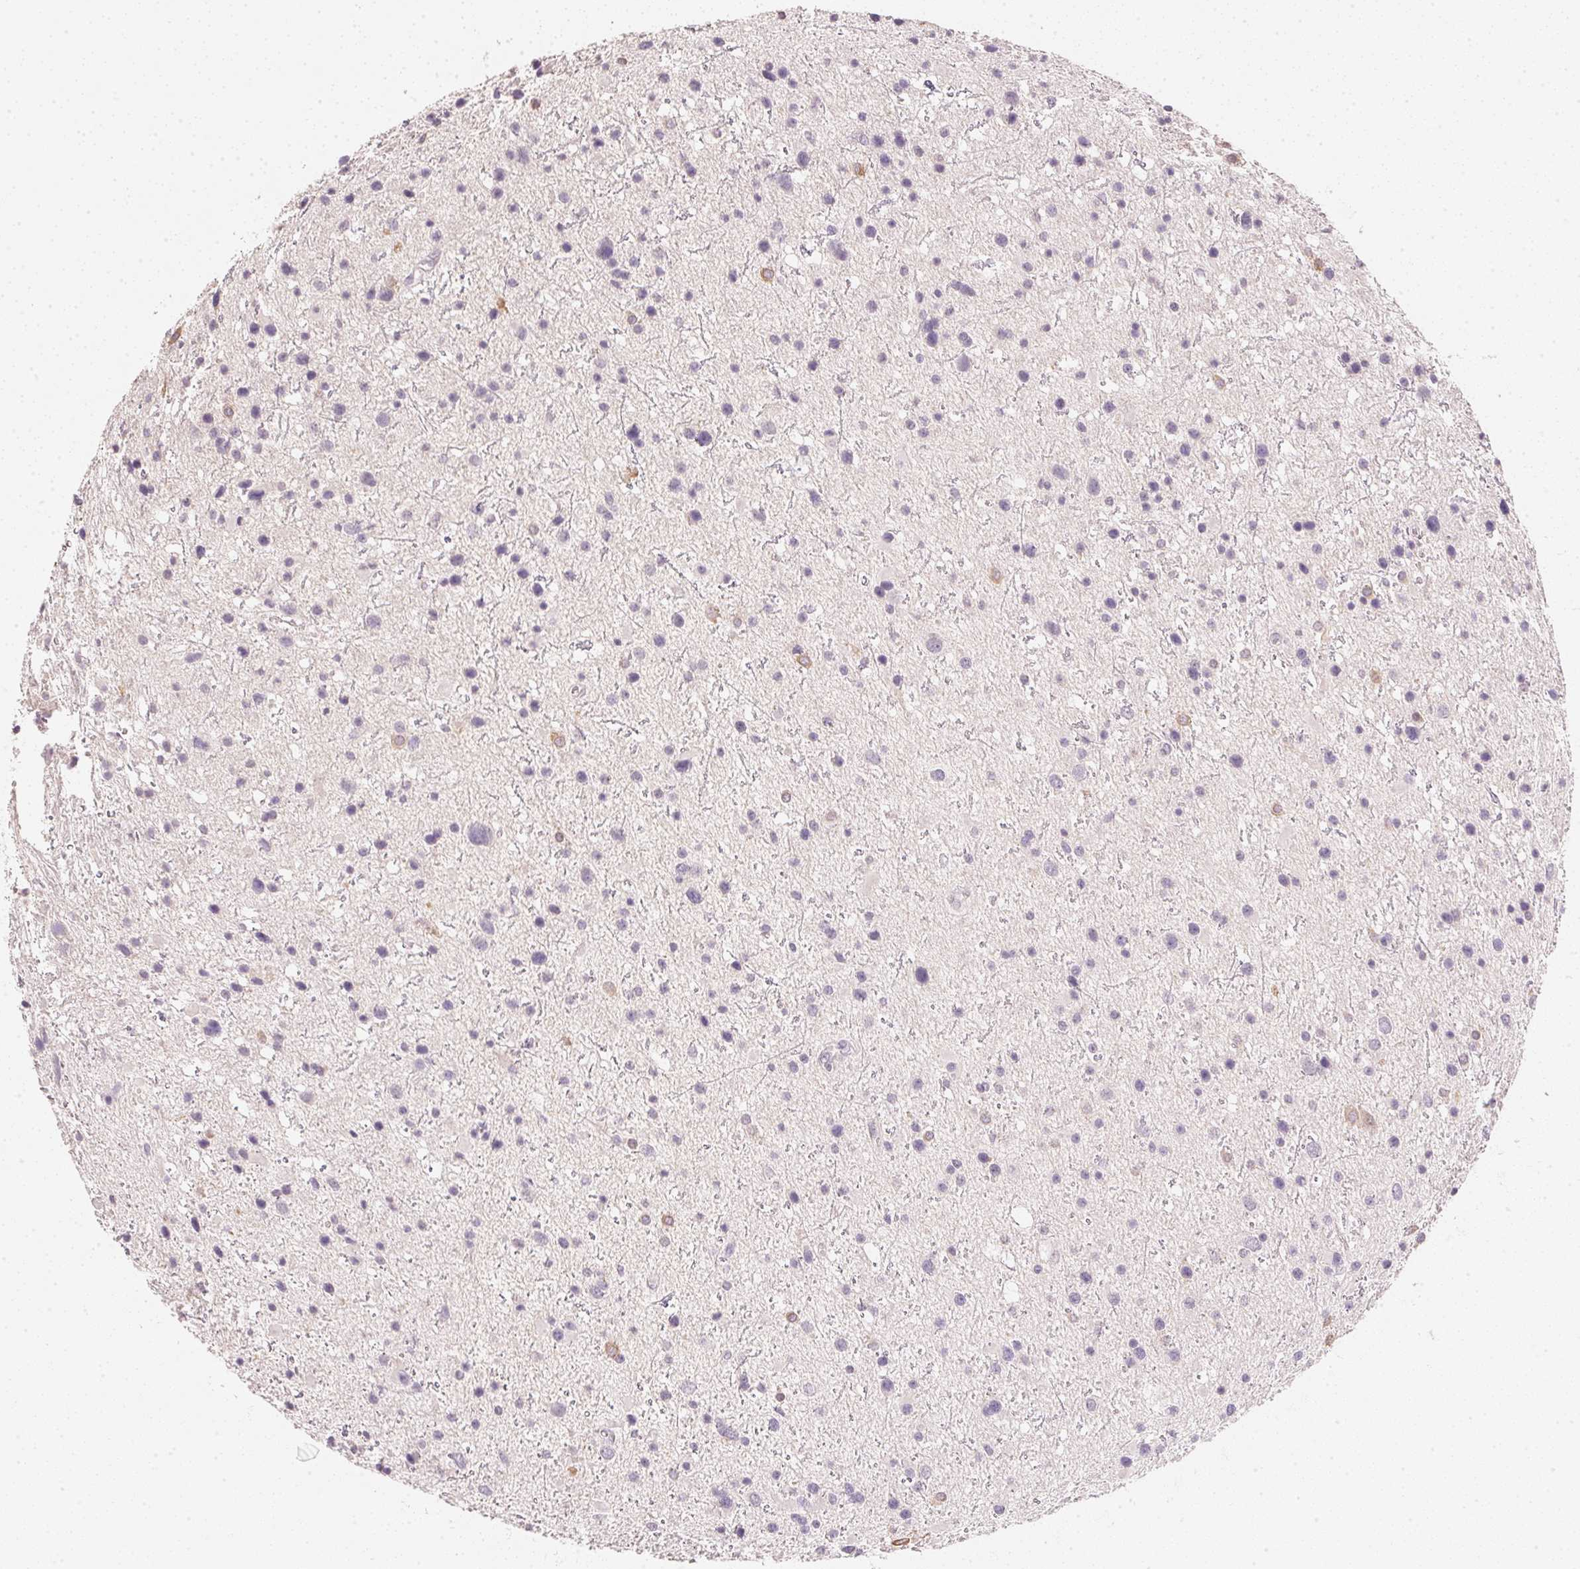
{"staining": {"intensity": "negative", "quantity": "none", "location": "none"}, "tissue": "glioma", "cell_type": "Tumor cells", "image_type": "cancer", "snomed": [{"axis": "morphology", "description": "Glioma, malignant, Low grade"}, {"axis": "topography", "description": "Brain"}], "caption": "Human glioma stained for a protein using immunohistochemistry exhibits no staining in tumor cells.", "gene": "DHCR24", "patient": {"sex": "female", "age": 32}}